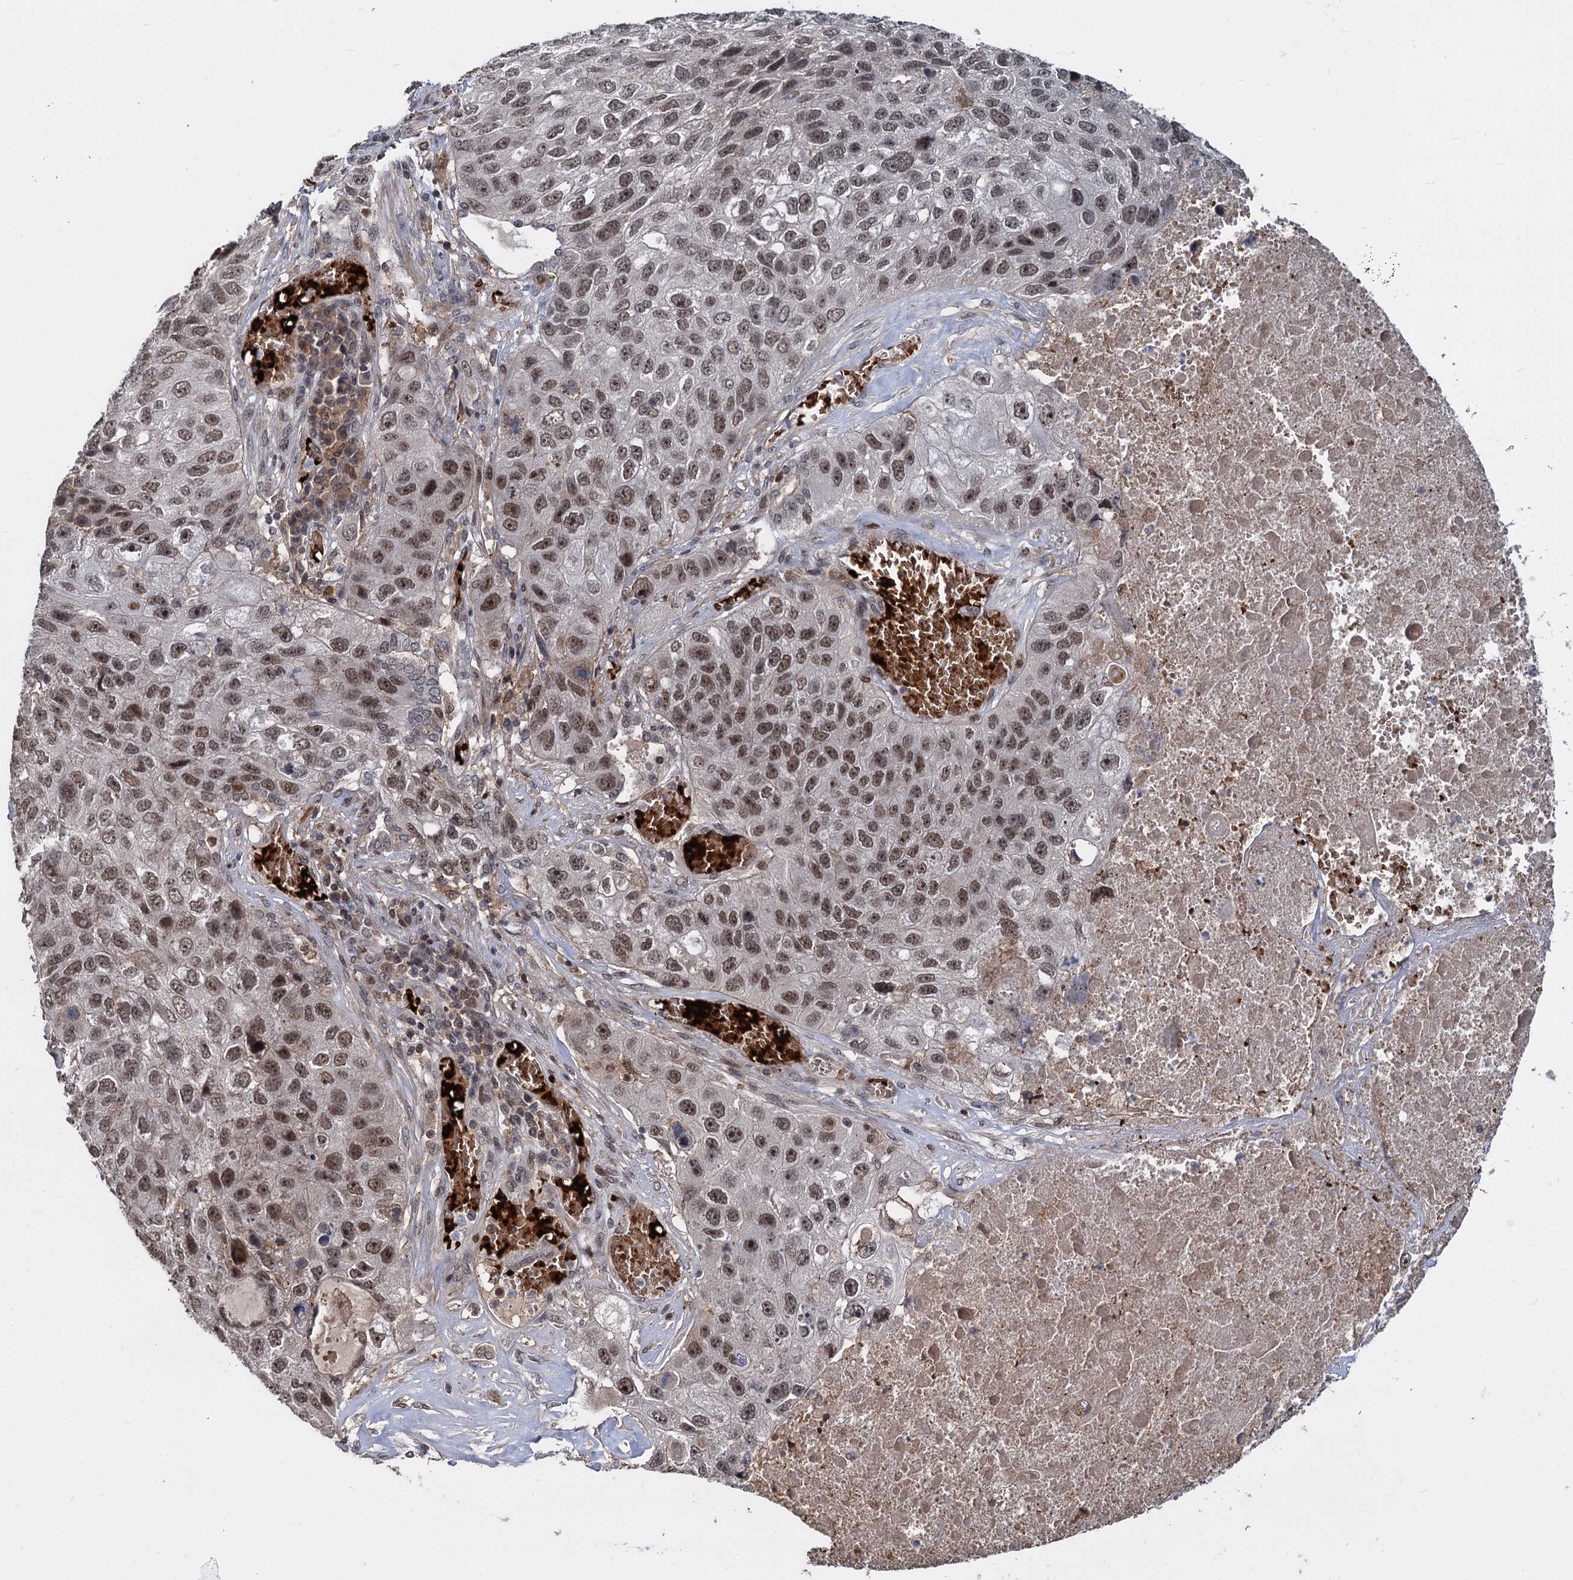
{"staining": {"intensity": "moderate", "quantity": ">75%", "location": "nuclear"}, "tissue": "lung cancer", "cell_type": "Tumor cells", "image_type": "cancer", "snomed": [{"axis": "morphology", "description": "Squamous cell carcinoma, NOS"}, {"axis": "topography", "description": "Lung"}], "caption": "Protein analysis of lung cancer (squamous cell carcinoma) tissue demonstrates moderate nuclear expression in about >75% of tumor cells. (DAB IHC with brightfield microscopy, high magnification).", "gene": "FANCI", "patient": {"sex": "male", "age": 61}}